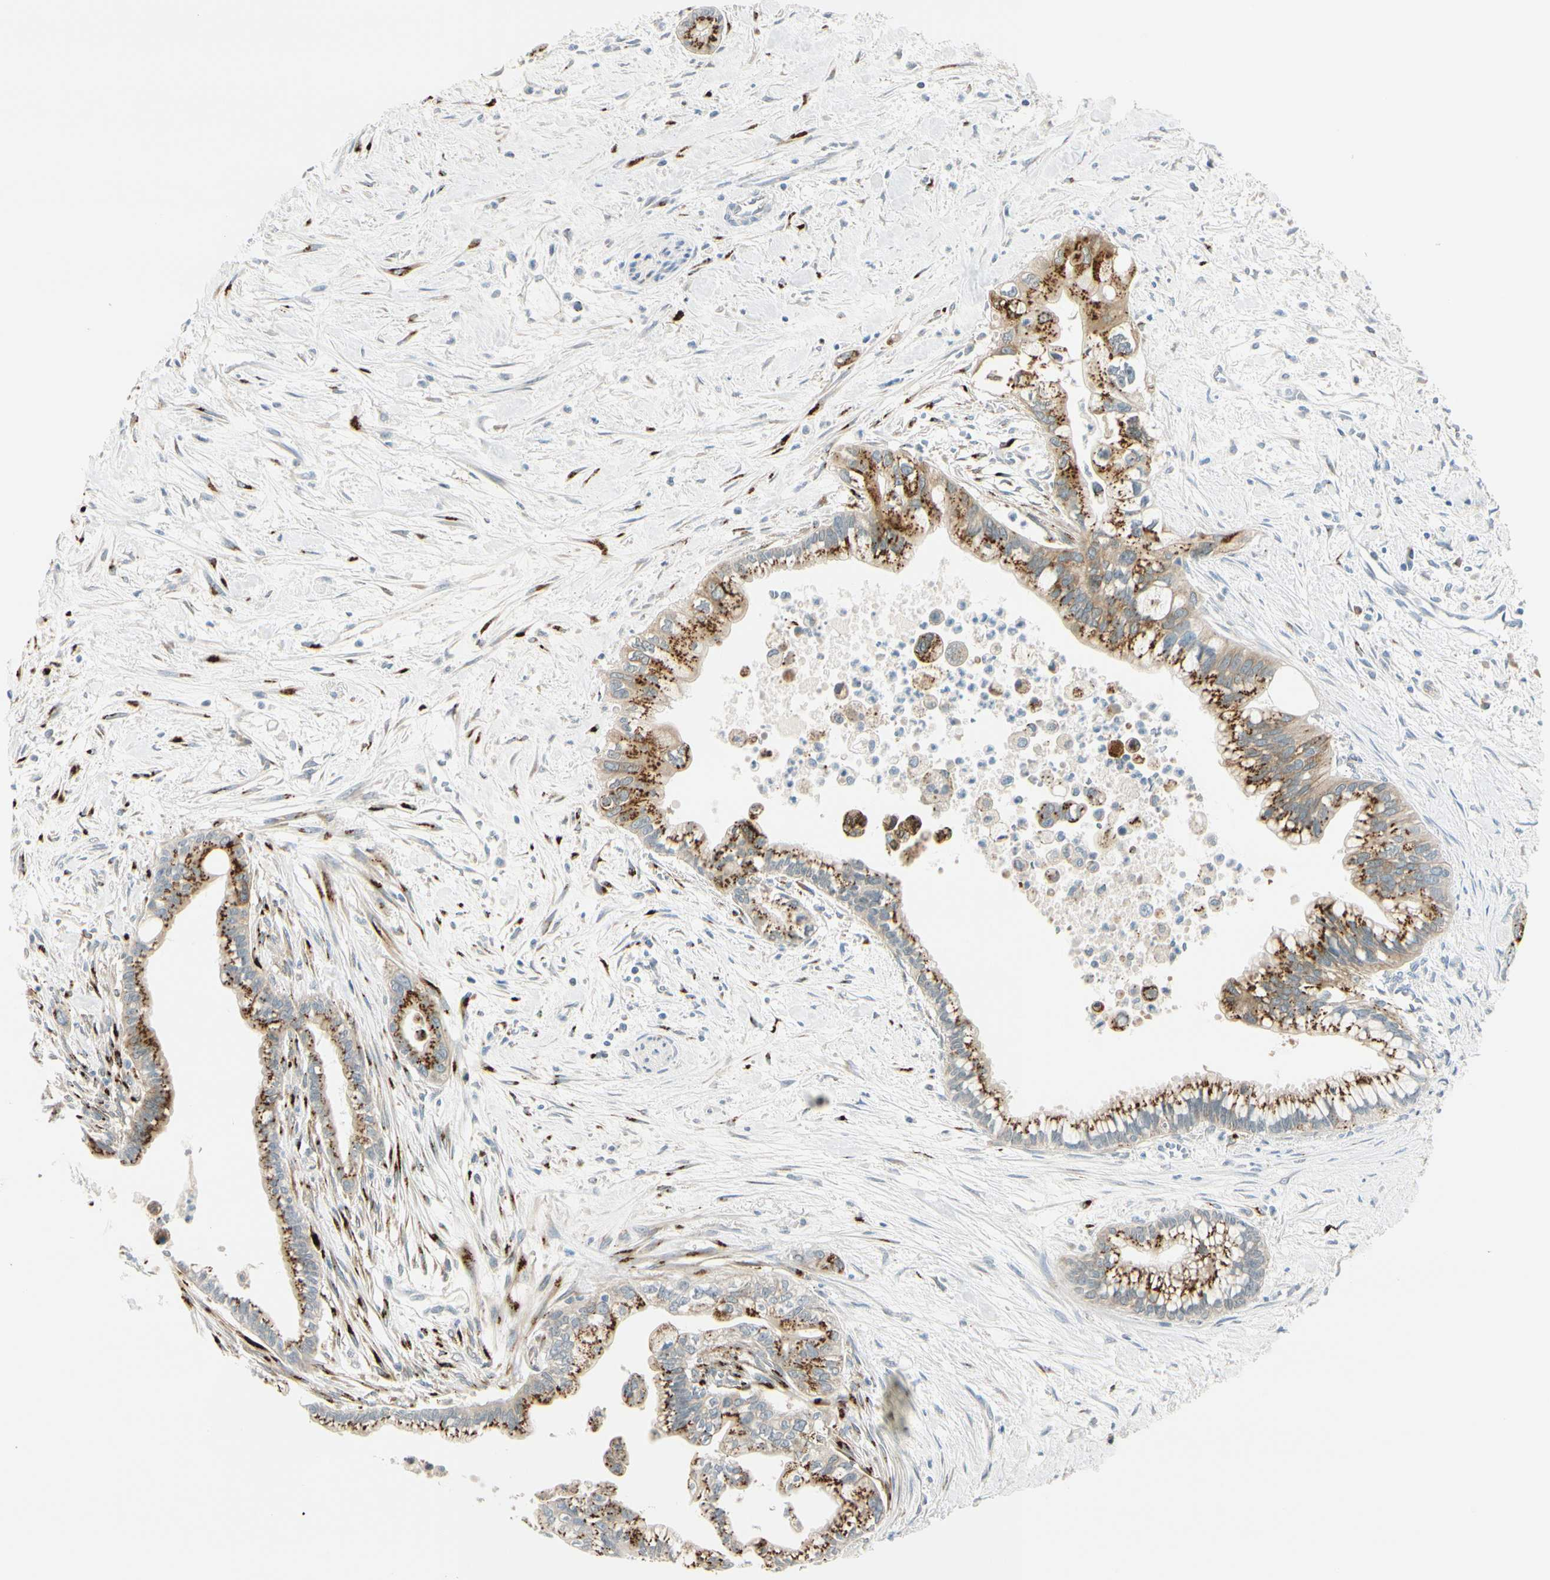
{"staining": {"intensity": "strong", "quantity": ">75%", "location": "cytoplasmic/membranous"}, "tissue": "pancreatic cancer", "cell_type": "Tumor cells", "image_type": "cancer", "snomed": [{"axis": "morphology", "description": "Adenocarcinoma, NOS"}, {"axis": "topography", "description": "Pancreas"}], "caption": "The histopathology image displays a brown stain indicating the presence of a protein in the cytoplasmic/membranous of tumor cells in pancreatic adenocarcinoma.", "gene": "GALNT5", "patient": {"sex": "male", "age": 70}}